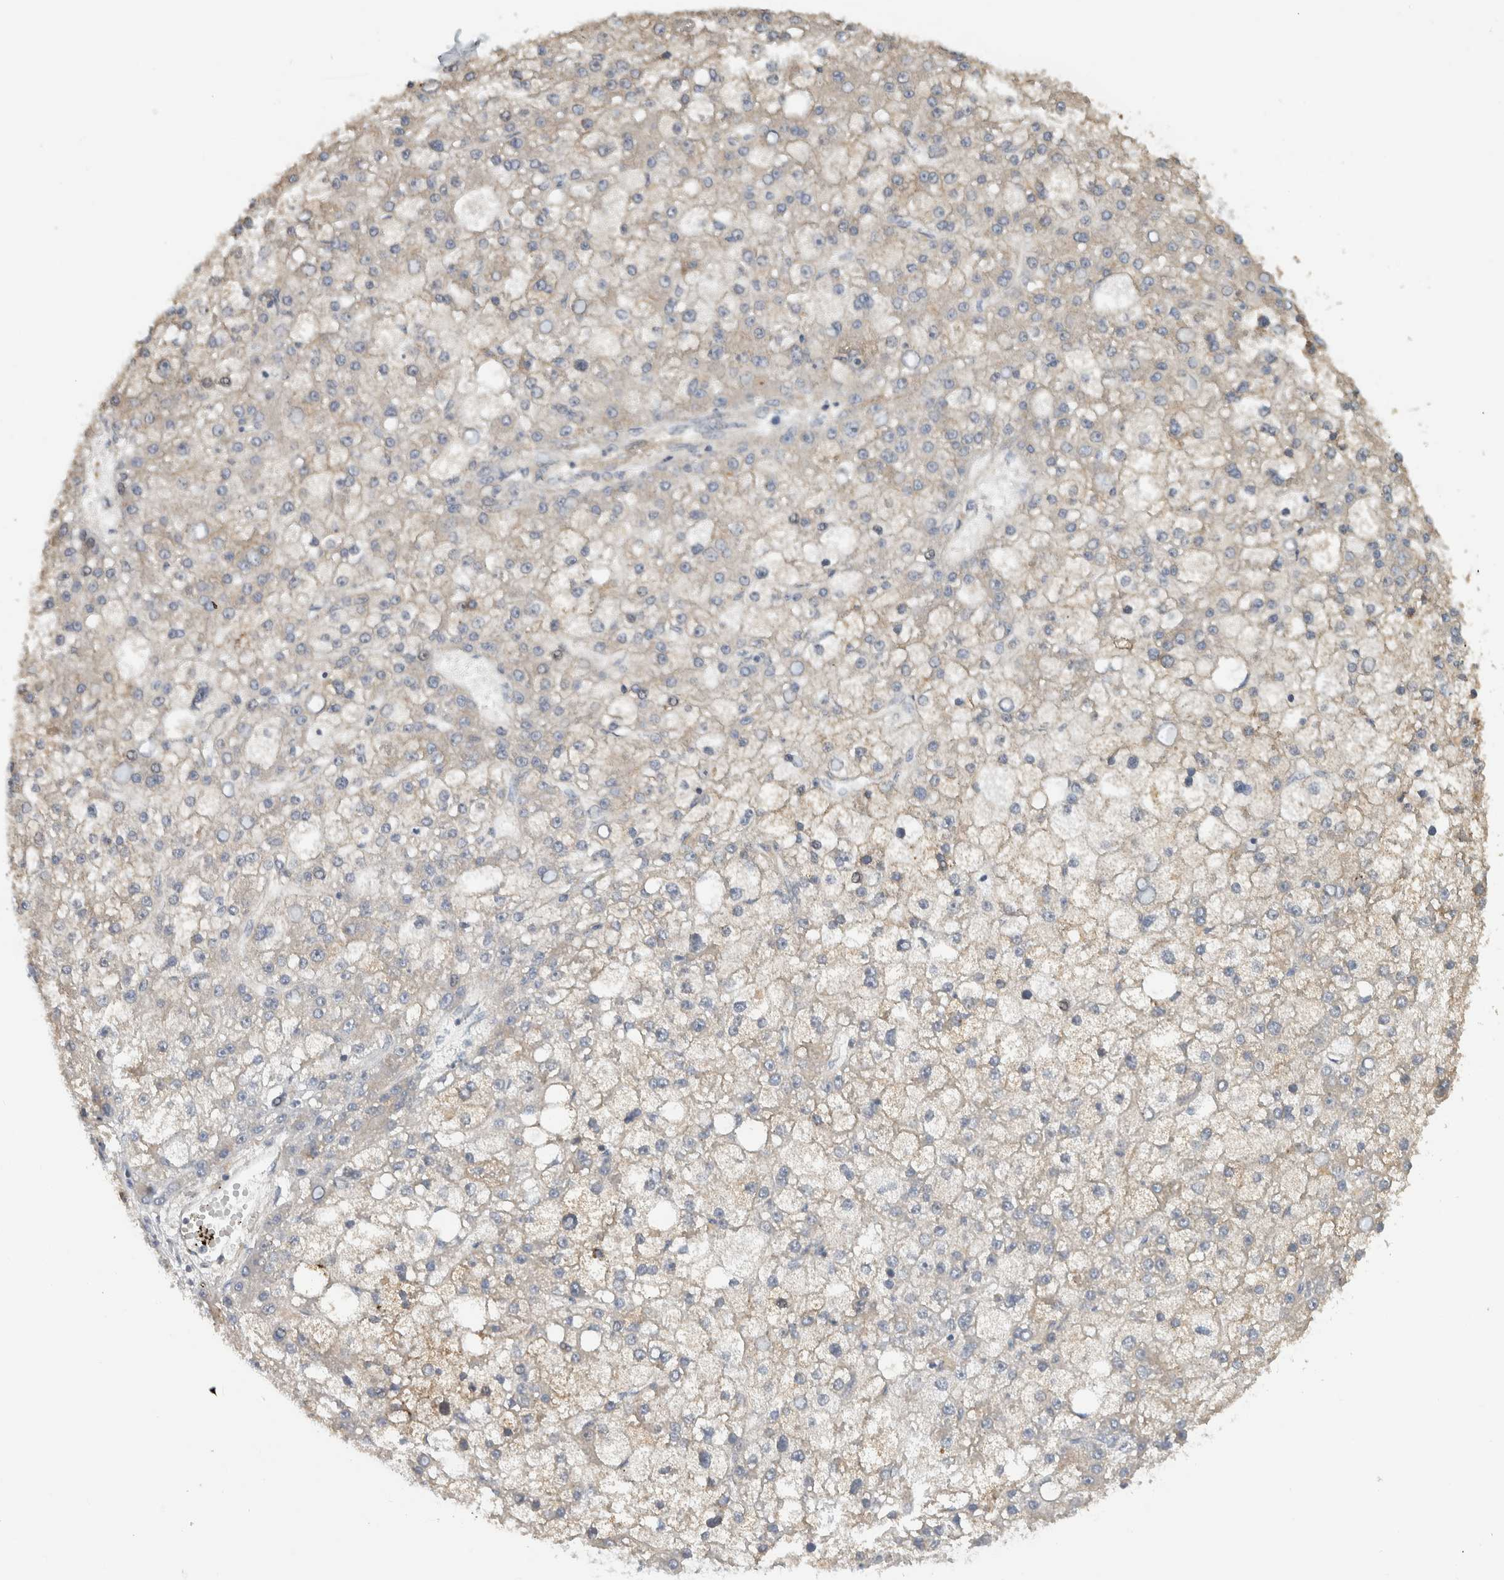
{"staining": {"intensity": "negative", "quantity": "none", "location": "none"}, "tissue": "liver cancer", "cell_type": "Tumor cells", "image_type": "cancer", "snomed": [{"axis": "morphology", "description": "Carcinoma, Hepatocellular, NOS"}, {"axis": "topography", "description": "Liver"}], "caption": "The histopathology image shows no staining of tumor cells in liver hepatocellular carcinoma.", "gene": "ERCC6L2", "patient": {"sex": "male", "age": 67}}